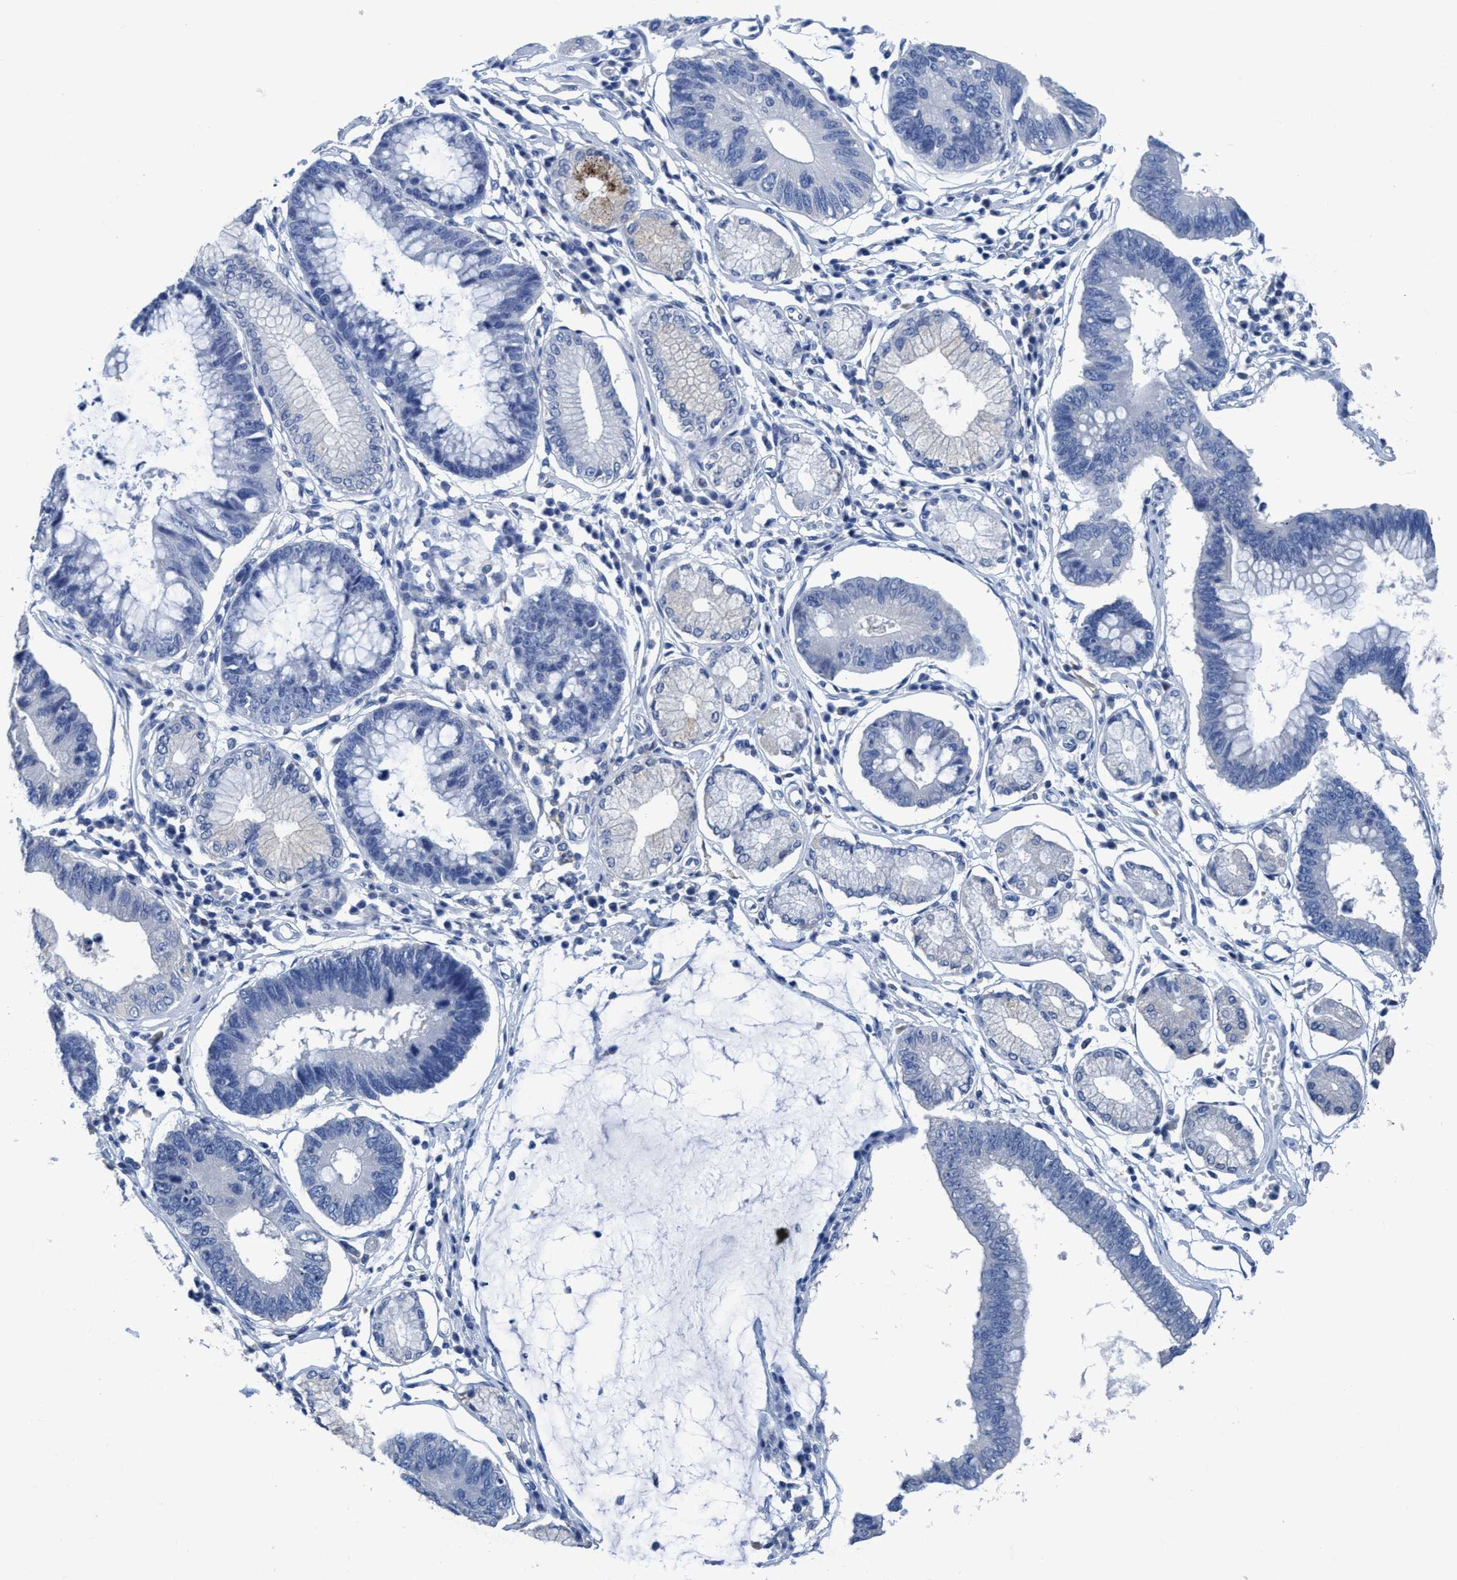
{"staining": {"intensity": "negative", "quantity": "none", "location": "none"}, "tissue": "stomach cancer", "cell_type": "Tumor cells", "image_type": "cancer", "snomed": [{"axis": "morphology", "description": "Adenocarcinoma, NOS"}, {"axis": "topography", "description": "Stomach"}], "caption": "Human stomach cancer stained for a protein using immunohistochemistry demonstrates no staining in tumor cells.", "gene": "DNAI1", "patient": {"sex": "male", "age": 59}}